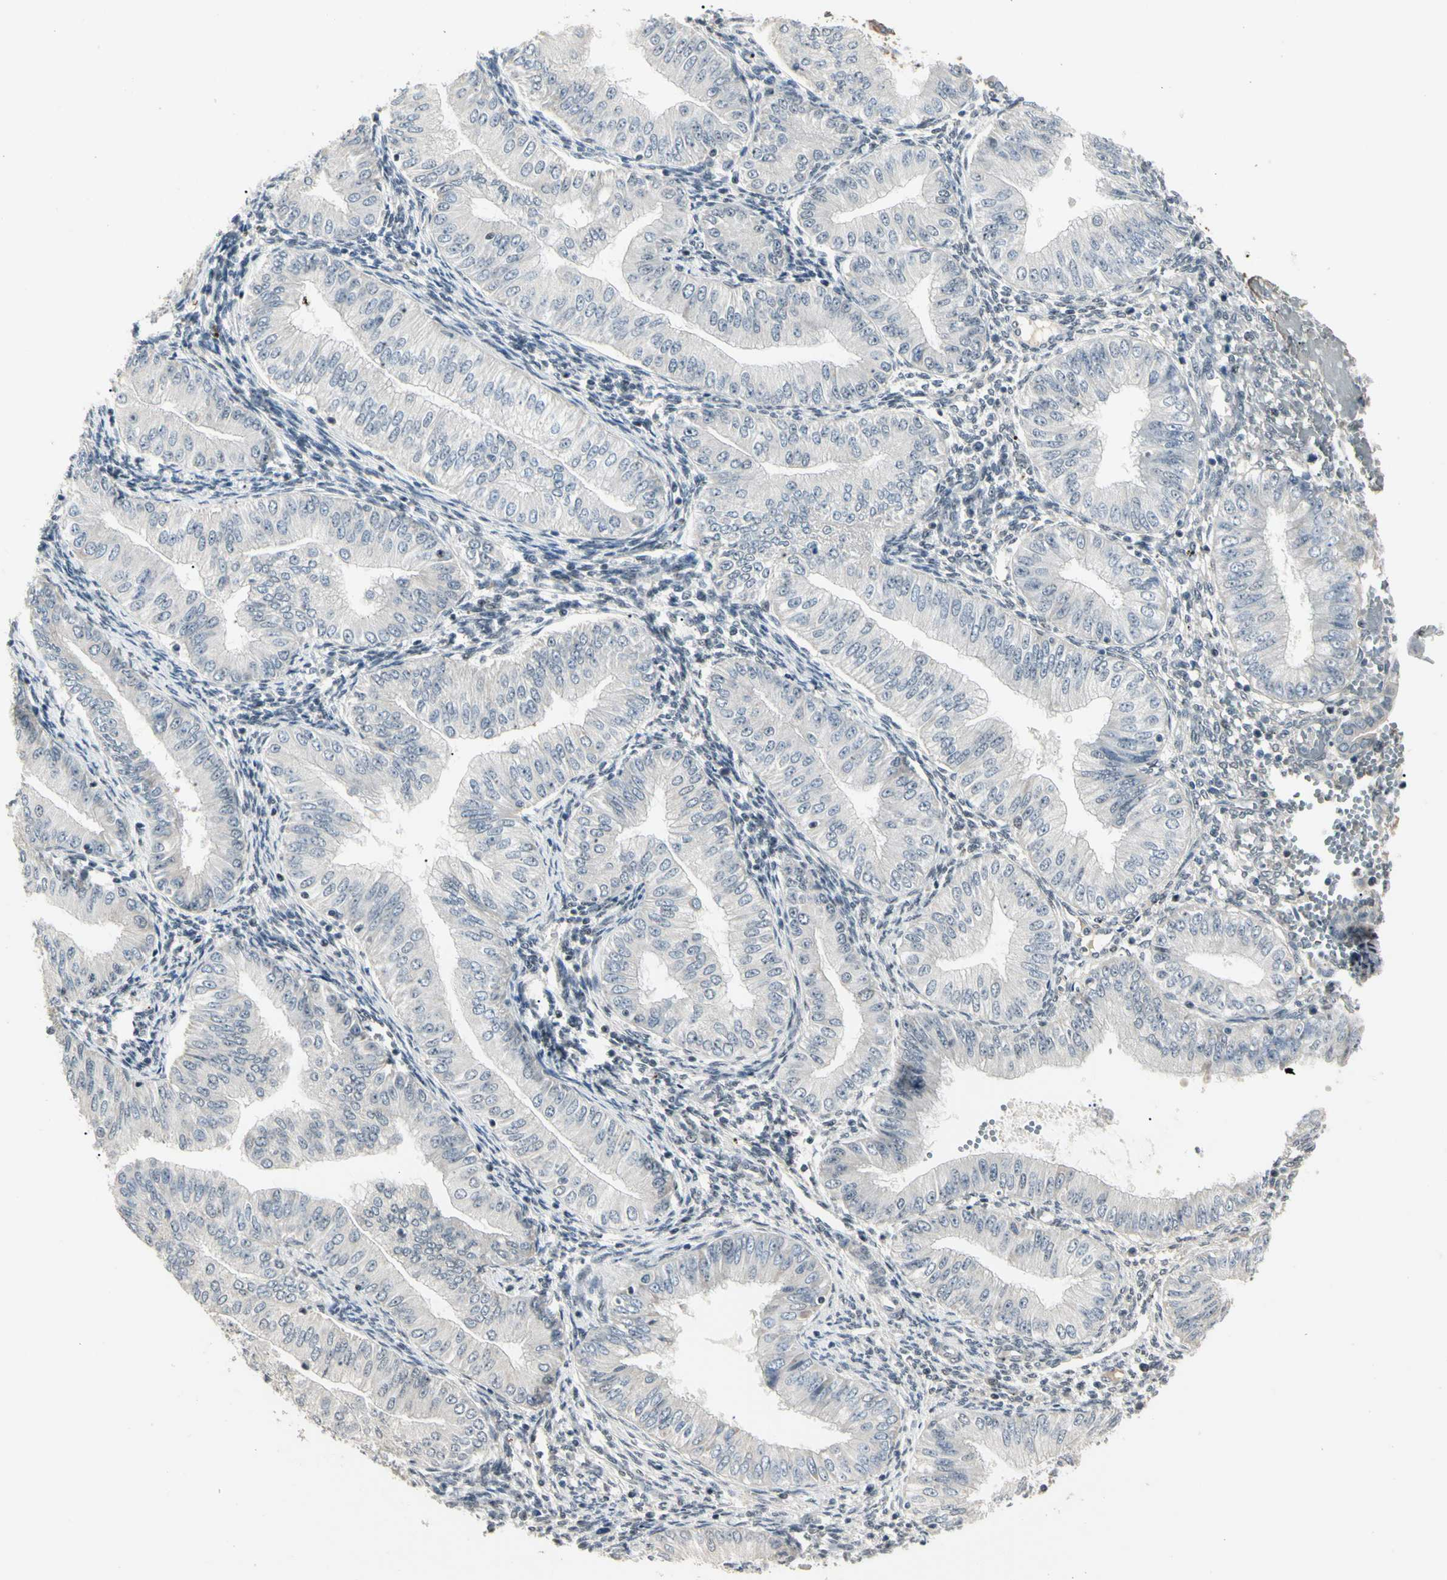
{"staining": {"intensity": "negative", "quantity": "none", "location": "none"}, "tissue": "endometrial cancer", "cell_type": "Tumor cells", "image_type": "cancer", "snomed": [{"axis": "morphology", "description": "Normal tissue, NOS"}, {"axis": "morphology", "description": "Adenocarcinoma, NOS"}, {"axis": "topography", "description": "Endometrium"}], "caption": "Protein analysis of endometrial cancer (adenocarcinoma) exhibits no significant positivity in tumor cells.", "gene": "GREM1", "patient": {"sex": "female", "age": 53}}